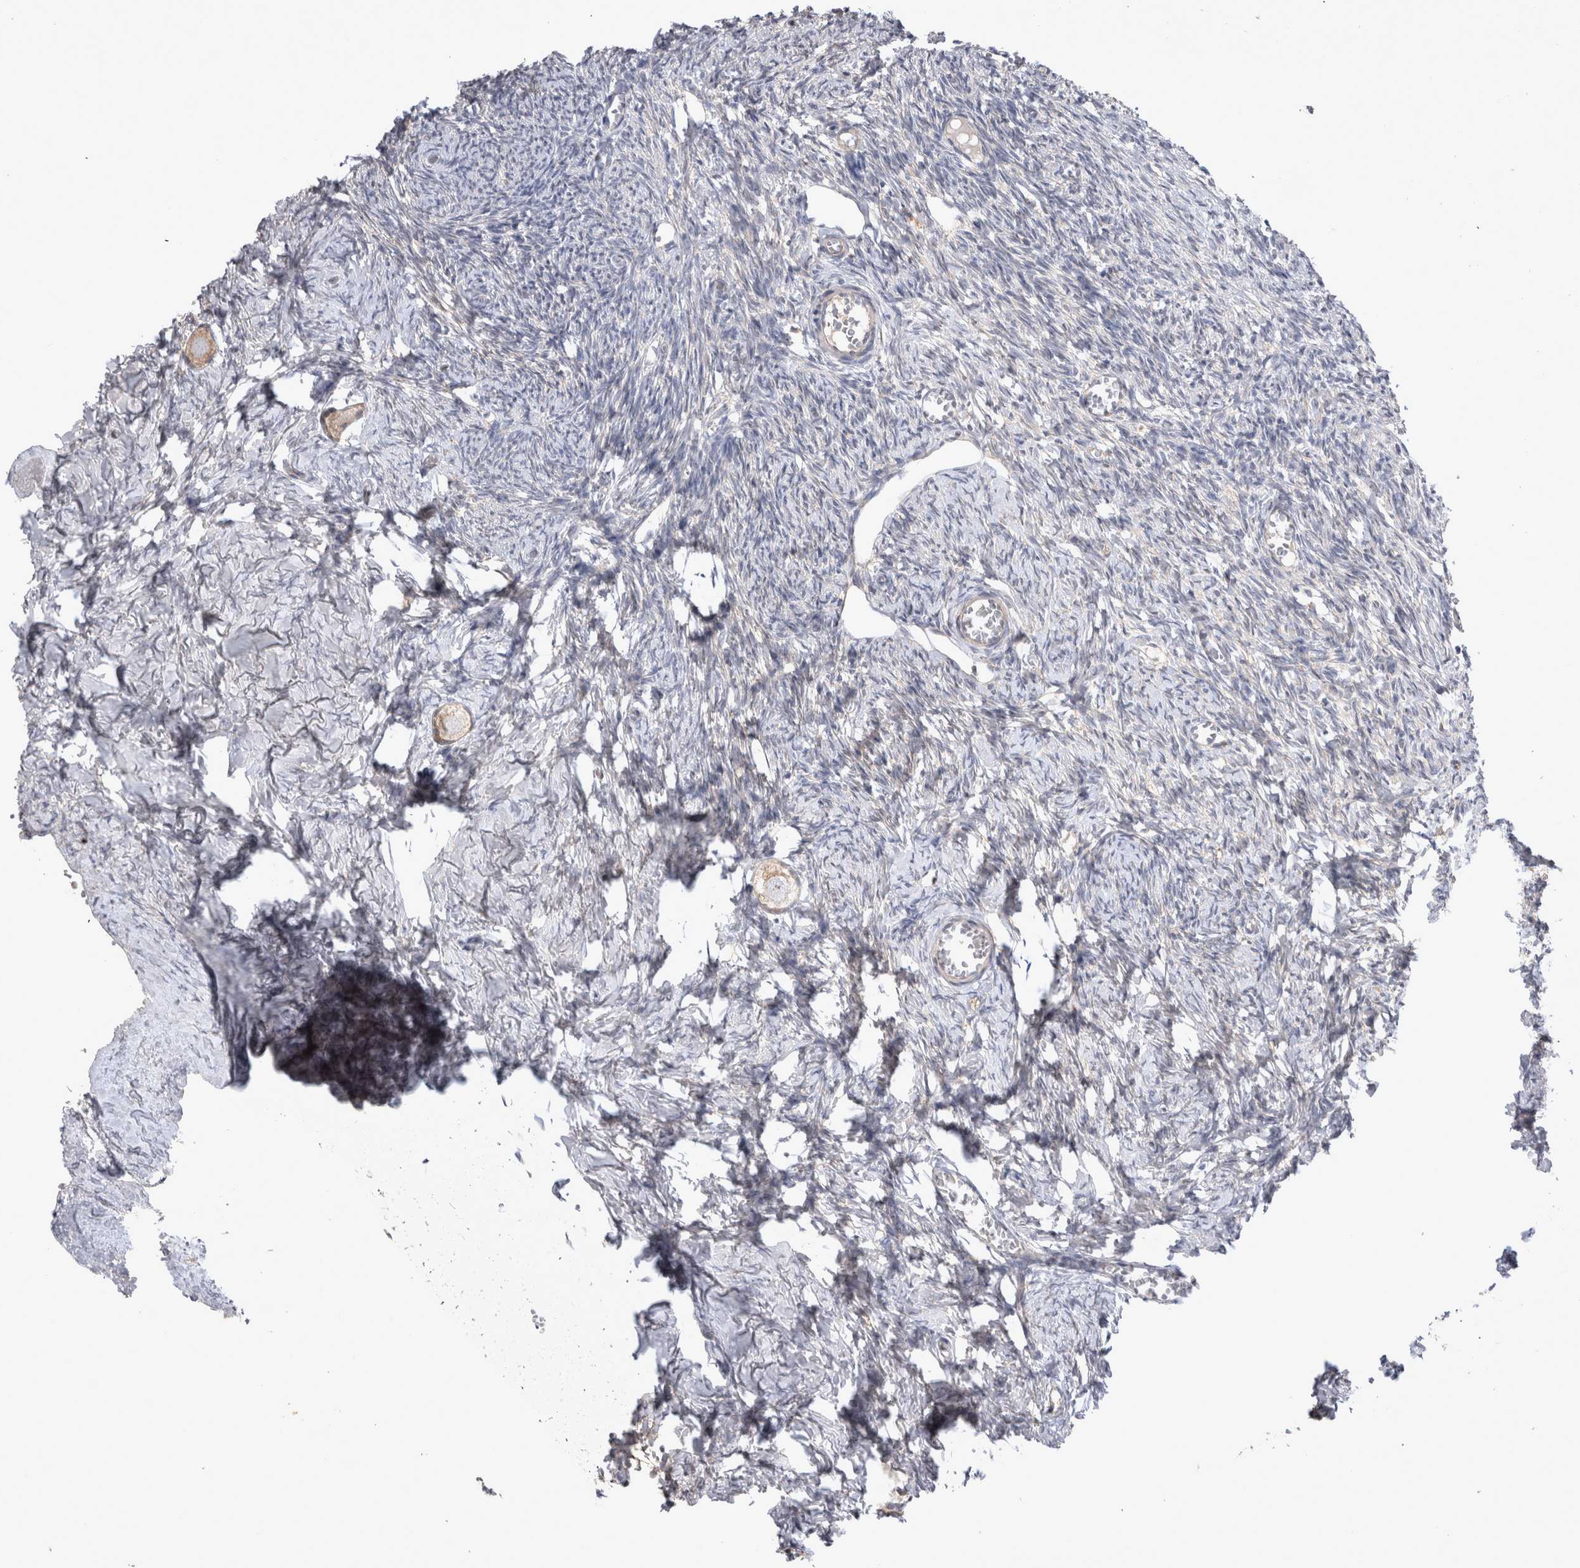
{"staining": {"intensity": "weak", "quantity": ">75%", "location": "cytoplasmic/membranous"}, "tissue": "ovary", "cell_type": "Follicle cells", "image_type": "normal", "snomed": [{"axis": "morphology", "description": "Normal tissue, NOS"}, {"axis": "topography", "description": "Ovary"}], "caption": "Protein expression analysis of benign human ovary reveals weak cytoplasmic/membranous expression in about >75% of follicle cells.", "gene": "SRD5A3", "patient": {"sex": "female", "age": 27}}